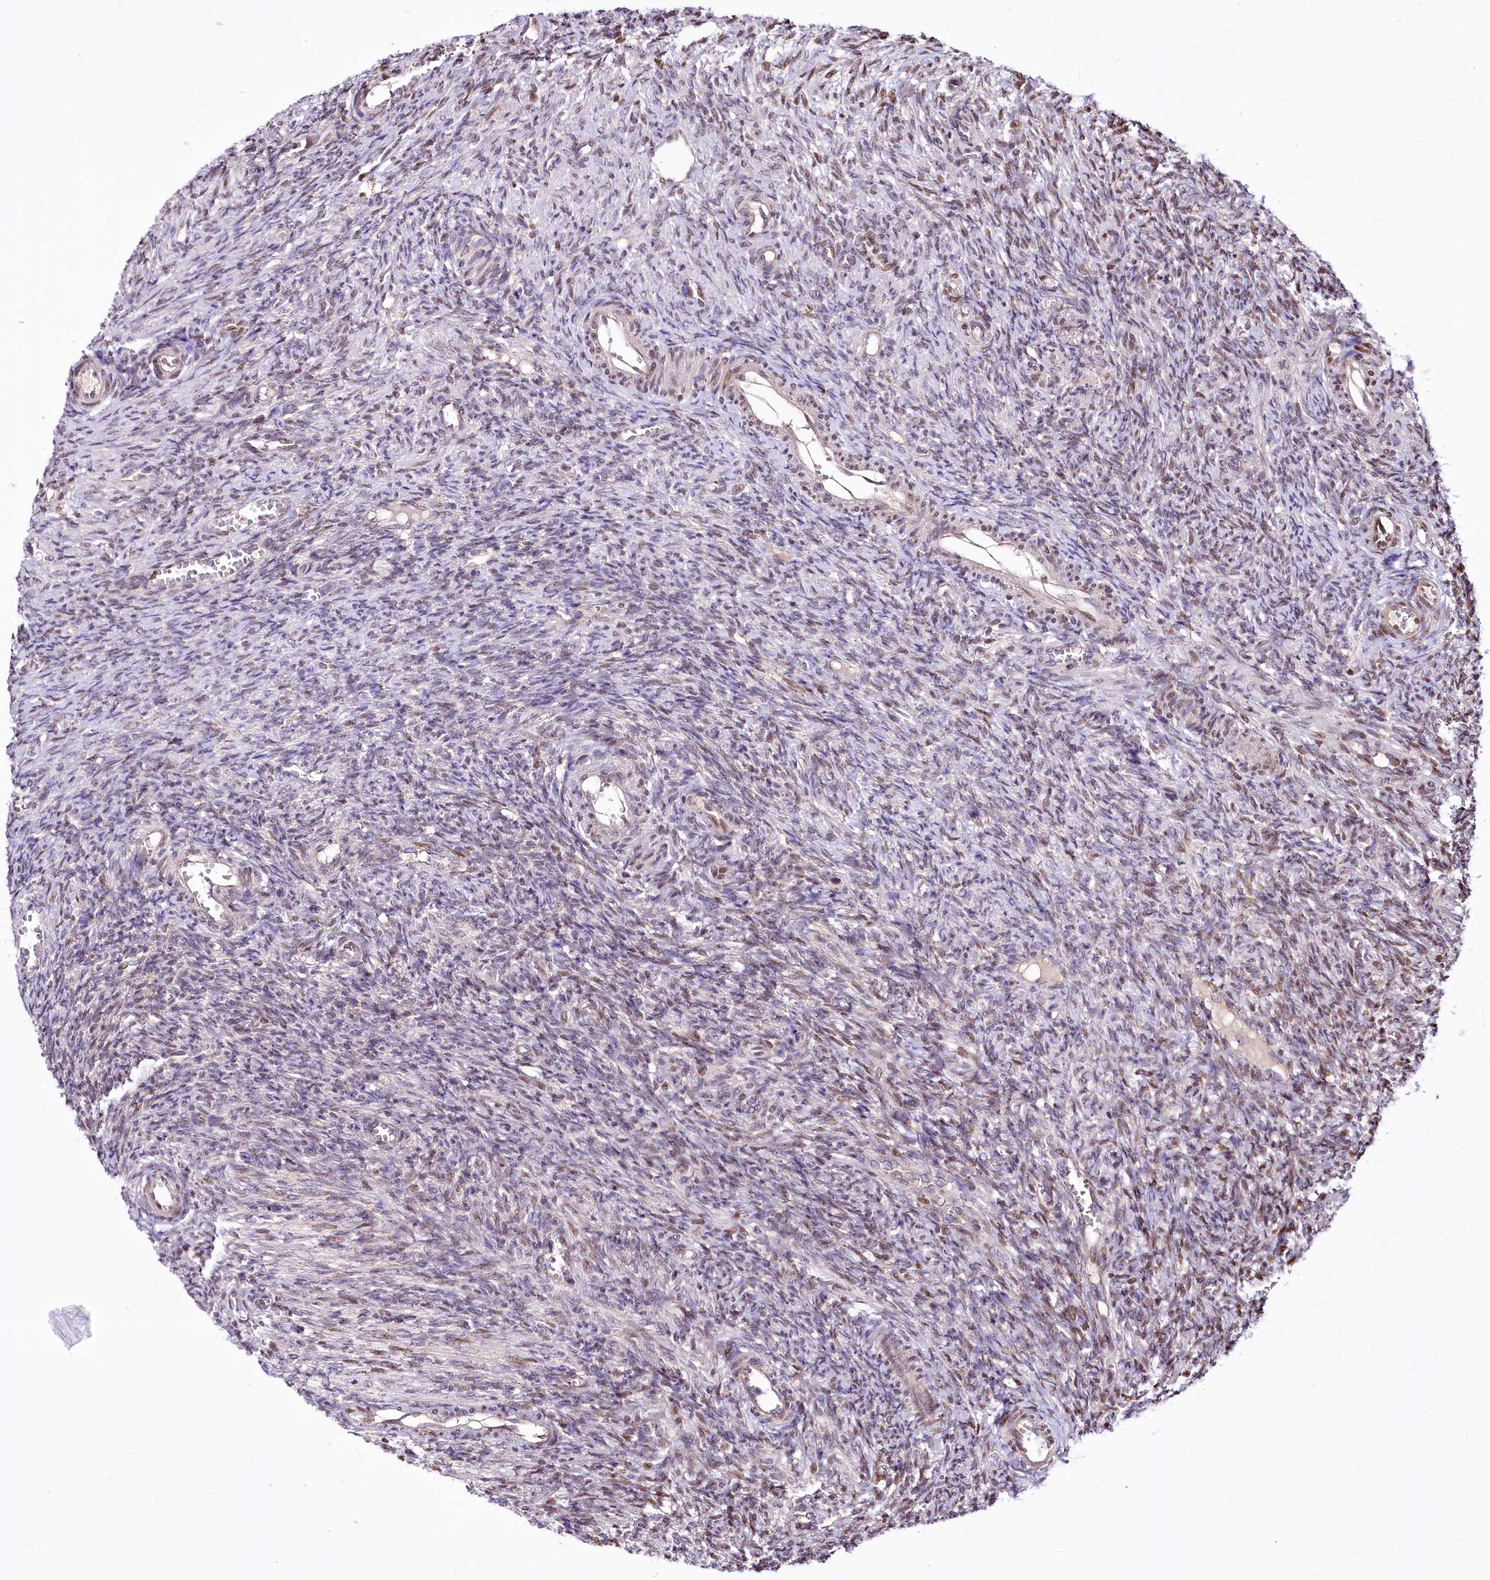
{"staining": {"intensity": "moderate", "quantity": "<25%", "location": "nuclear"}, "tissue": "ovary", "cell_type": "Ovarian stroma cells", "image_type": "normal", "snomed": [{"axis": "morphology", "description": "Normal tissue, NOS"}, {"axis": "topography", "description": "Ovary"}], "caption": "Immunohistochemistry (IHC) of unremarkable human ovary exhibits low levels of moderate nuclear staining in approximately <25% of ovarian stroma cells. (Brightfield microscopy of DAB IHC at high magnification).", "gene": "ZFYVE27", "patient": {"sex": "female", "age": 27}}